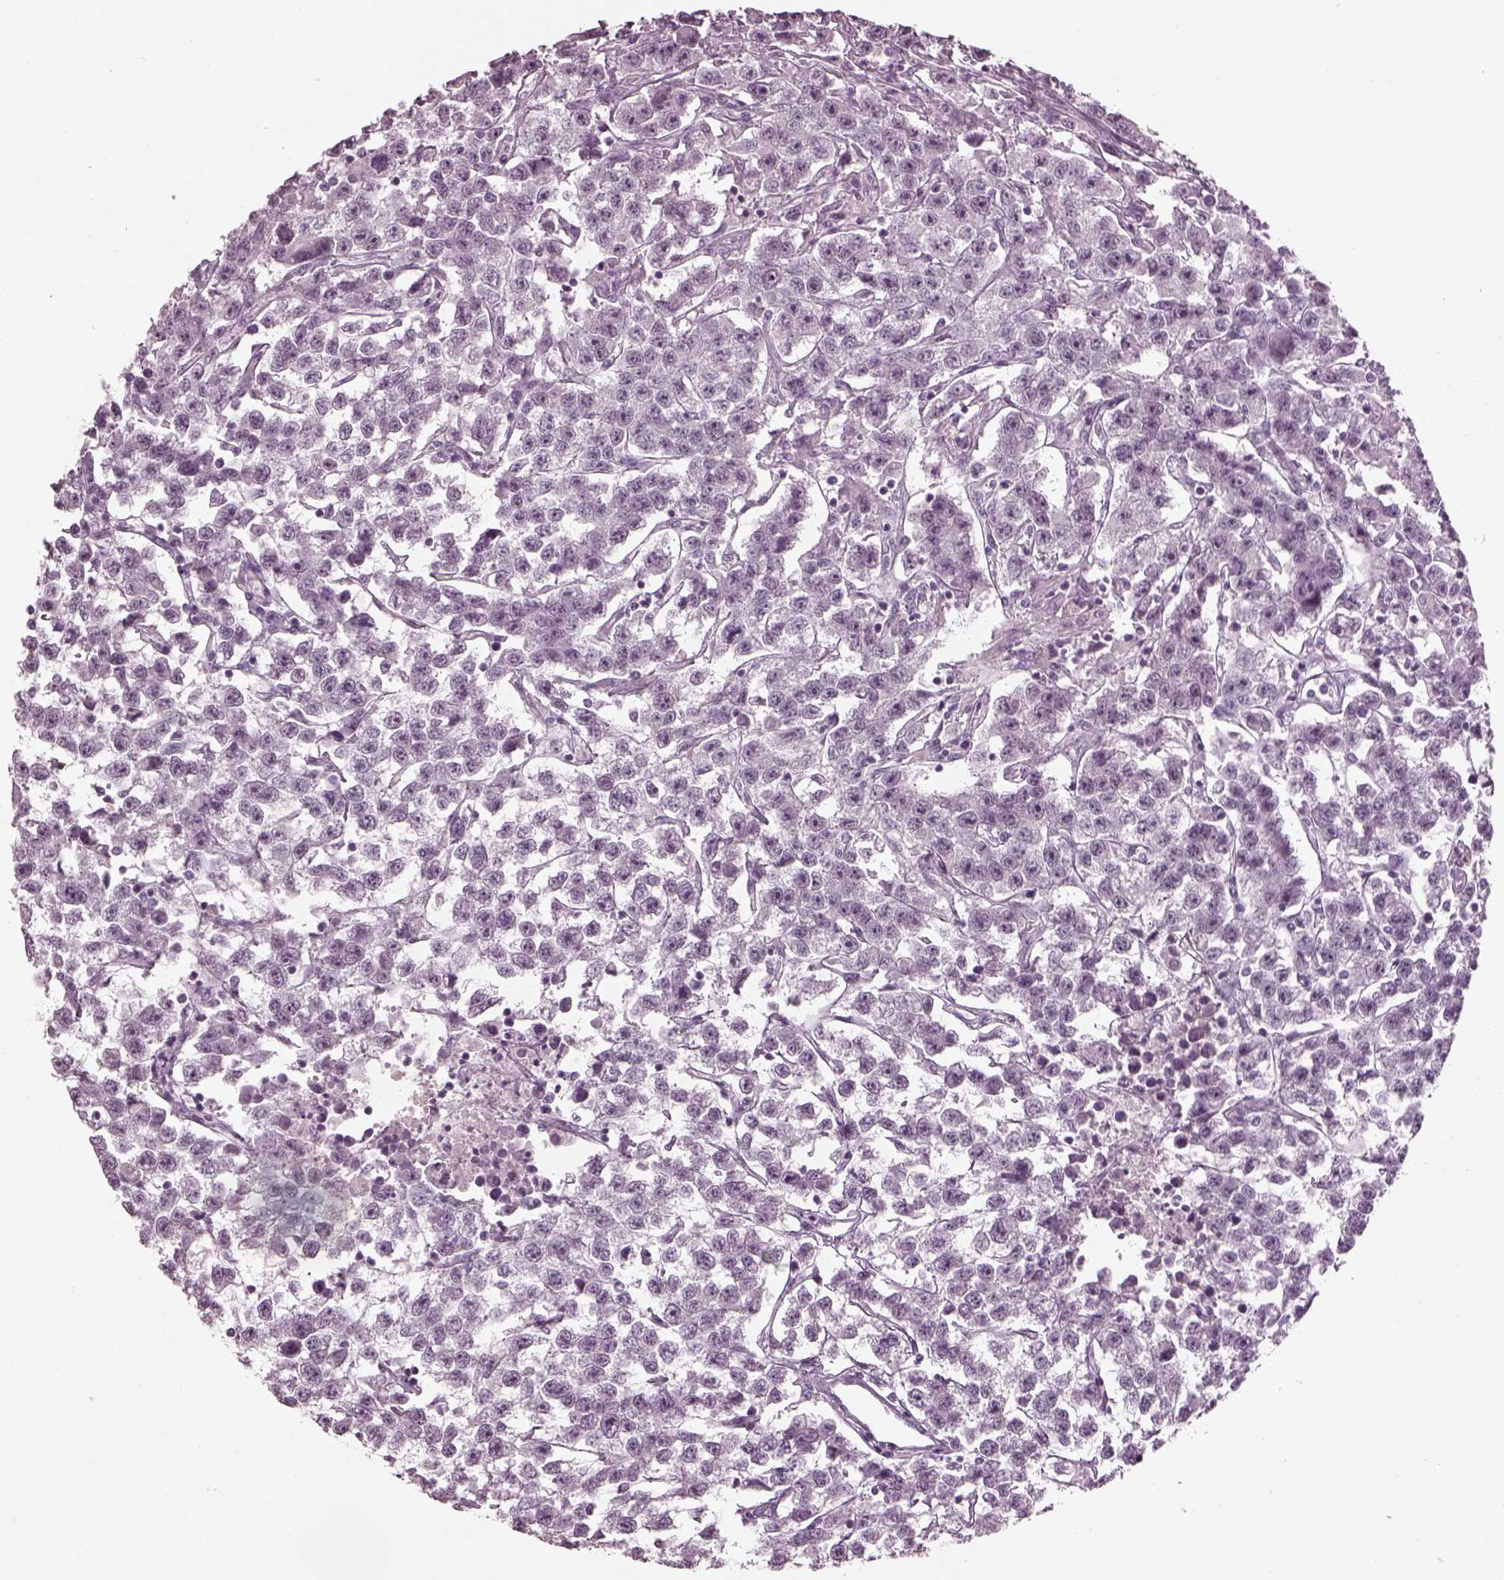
{"staining": {"intensity": "negative", "quantity": "none", "location": "none"}, "tissue": "testis cancer", "cell_type": "Tumor cells", "image_type": "cancer", "snomed": [{"axis": "morphology", "description": "Seminoma, NOS"}, {"axis": "topography", "description": "Testis"}], "caption": "Tumor cells are negative for brown protein staining in seminoma (testis).", "gene": "SLC6A17", "patient": {"sex": "male", "age": 59}}